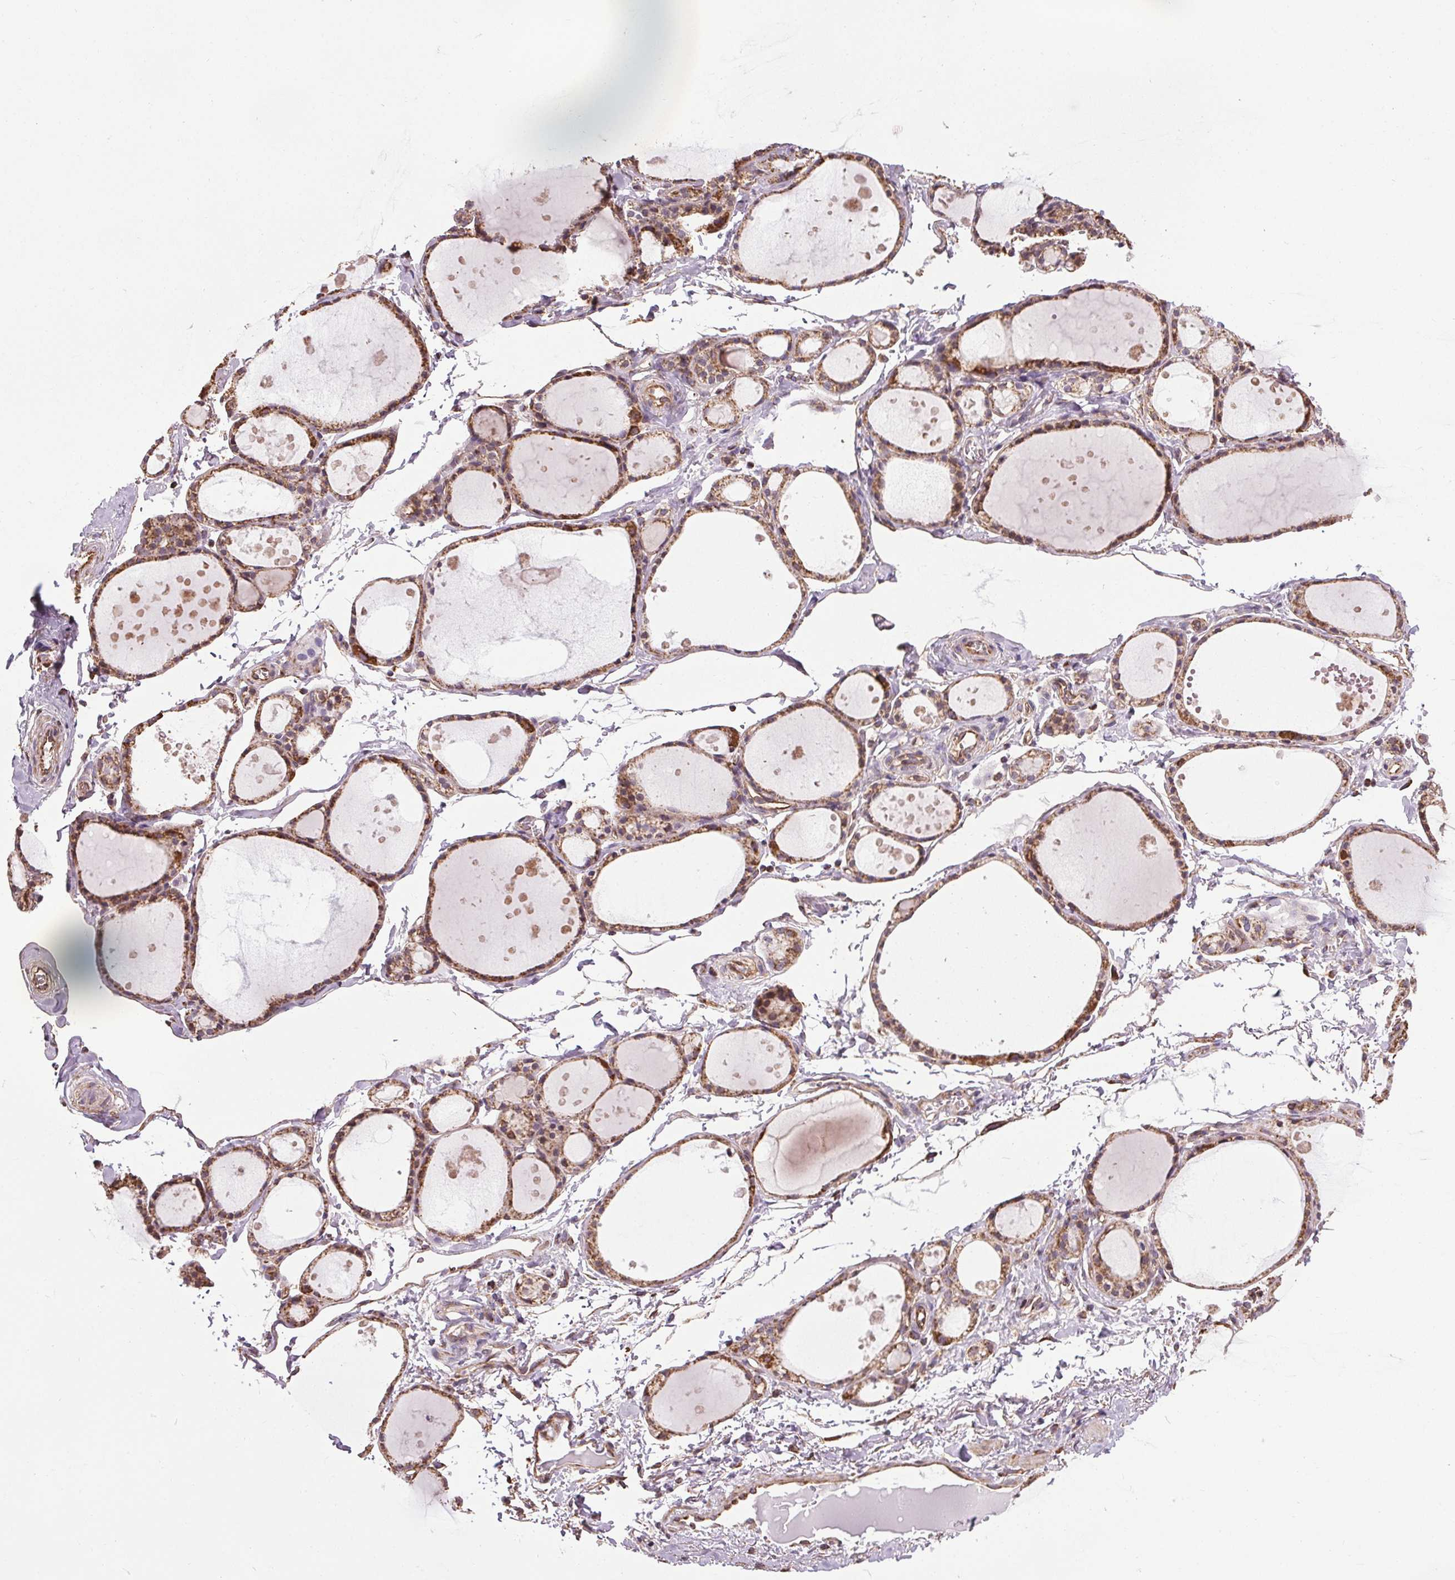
{"staining": {"intensity": "moderate", "quantity": ">75%", "location": "cytoplasmic/membranous"}, "tissue": "thyroid gland", "cell_type": "Glandular cells", "image_type": "normal", "snomed": [{"axis": "morphology", "description": "Normal tissue, NOS"}, {"axis": "topography", "description": "Thyroid gland"}], "caption": "Glandular cells exhibit medium levels of moderate cytoplasmic/membranous expression in approximately >75% of cells in normal human thyroid gland.", "gene": "ZNF548", "patient": {"sex": "male", "age": 68}}